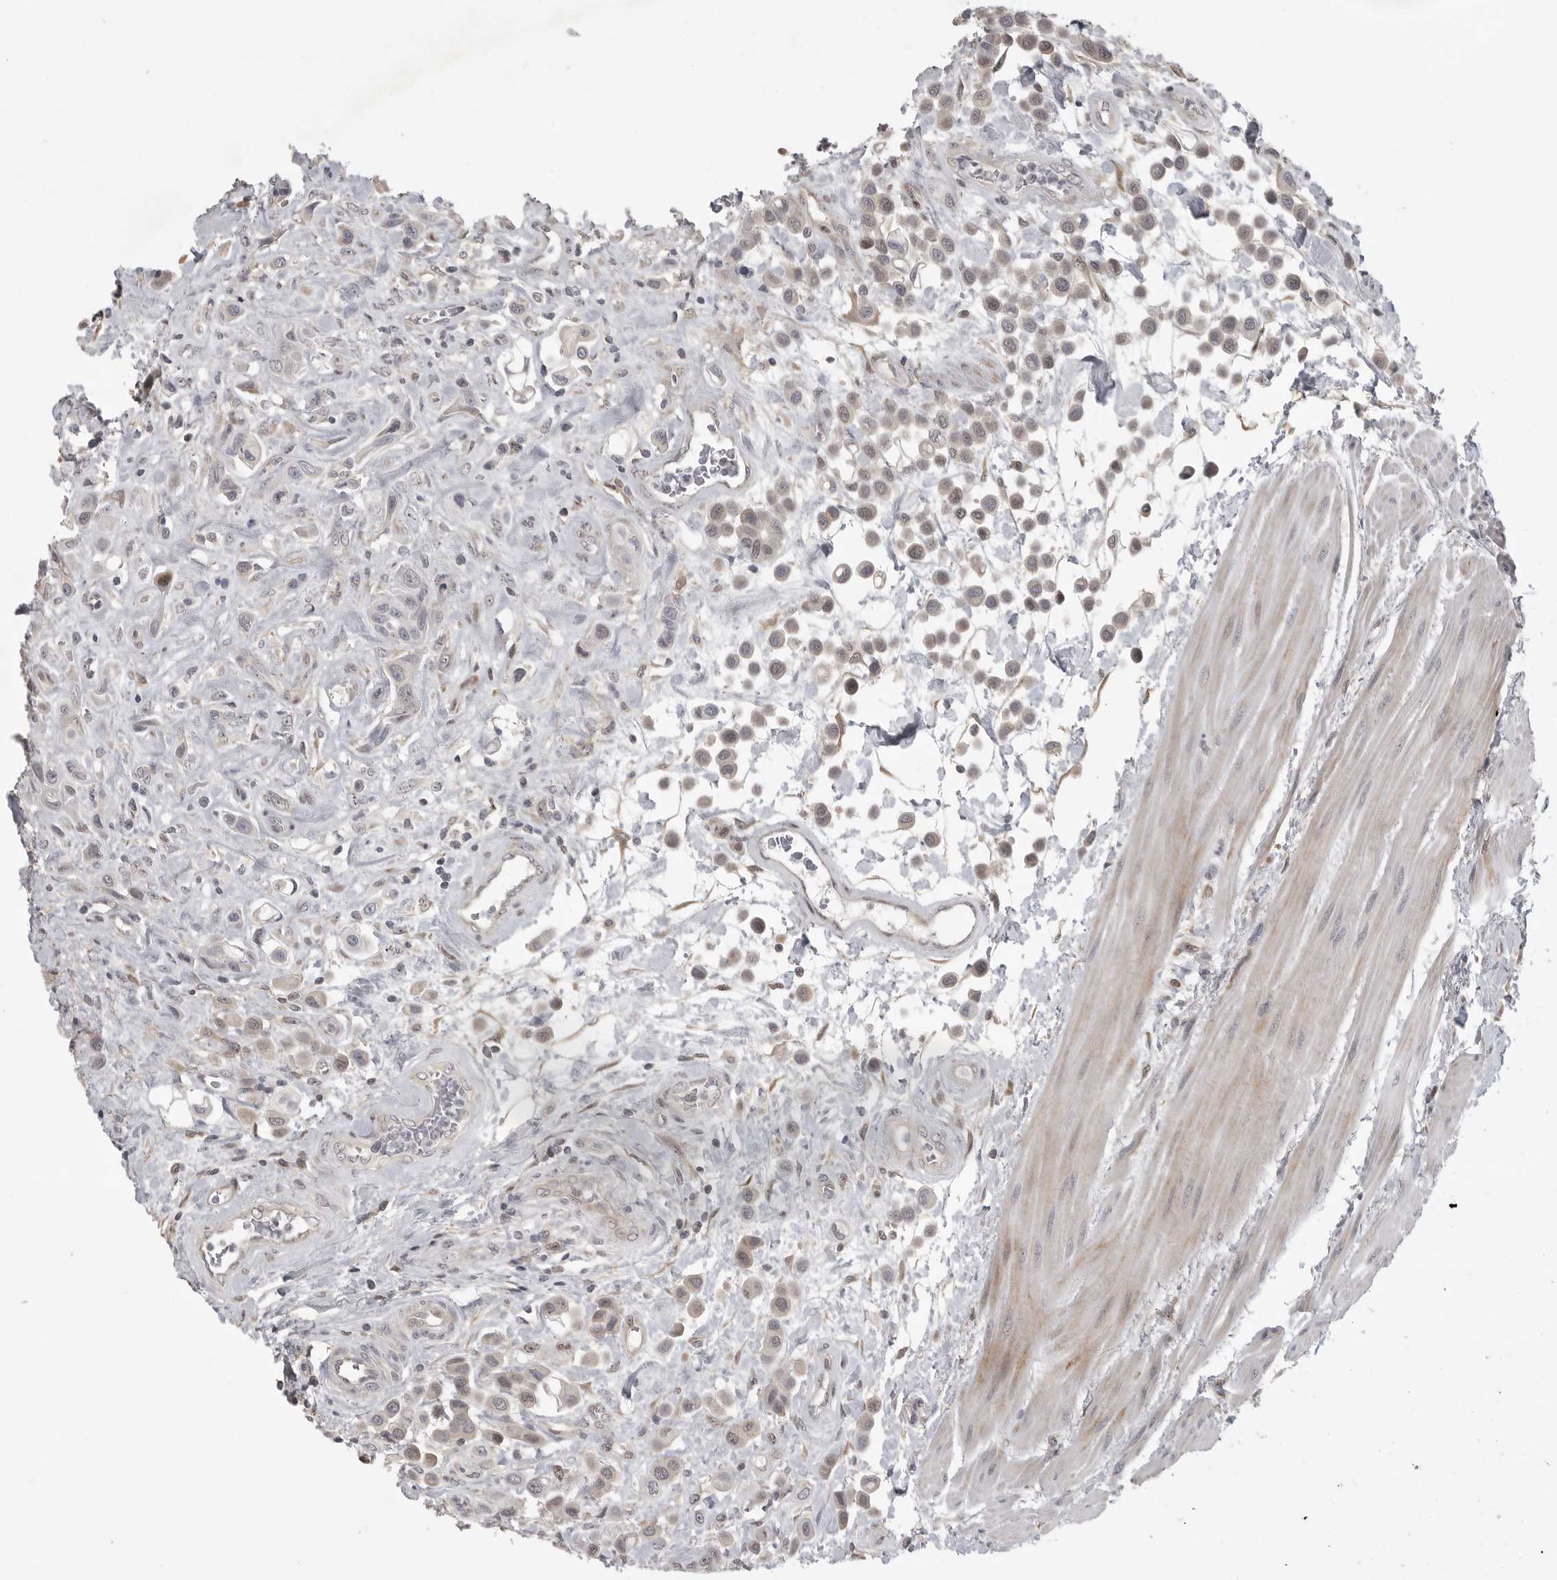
{"staining": {"intensity": "weak", "quantity": "<25%", "location": "cytoplasmic/membranous,nuclear"}, "tissue": "urothelial cancer", "cell_type": "Tumor cells", "image_type": "cancer", "snomed": [{"axis": "morphology", "description": "Urothelial carcinoma, High grade"}, {"axis": "topography", "description": "Urinary bladder"}], "caption": "The micrograph displays no staining of tumor cells in urothelial cancer.", "gene": "POLE2", "patient": {"sex": "male", "age": 50}}